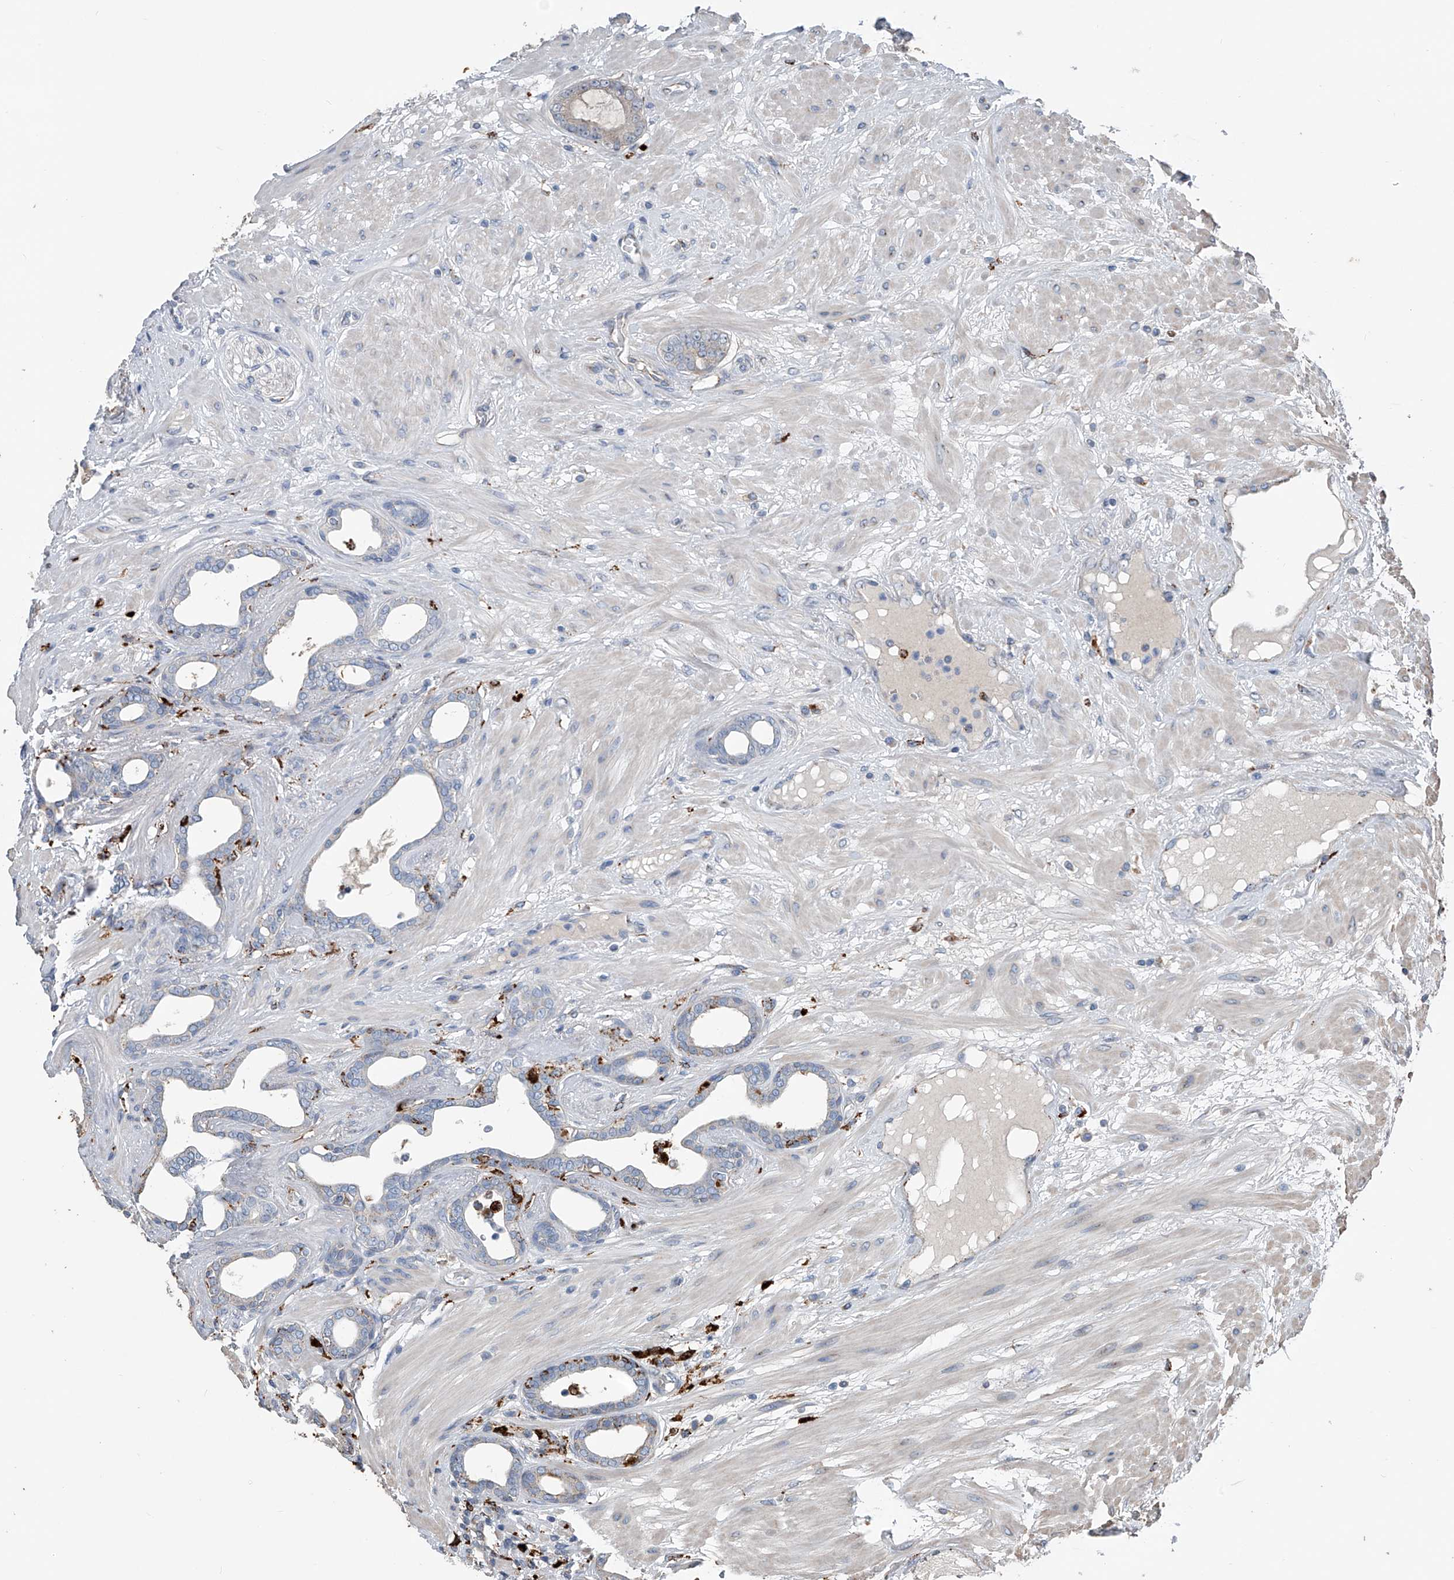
{"staining": {"intensity": "moderate", "quantity": "25%-75%", "location": "cytoplasmic/membranous"}, "tissue": "prostate cancer", "cell_type": "Tumor cells", "image_type": "cancer", "snomed": [{"axis": "morphology", "description": "Adenocarcinoma, Low grade"}, {"axis": "topography", "description": "Prostate"}], "caption": "Protein staining by immunohistochemistry (IHC) shows moderate cytoplasmic/membranous expression in approximately 25%-75% of tumor cells in adenocarcinoma (low-grade) (prostate).", "gene": "ZNF772", "patient": {"sex": "male", "age": 60}}